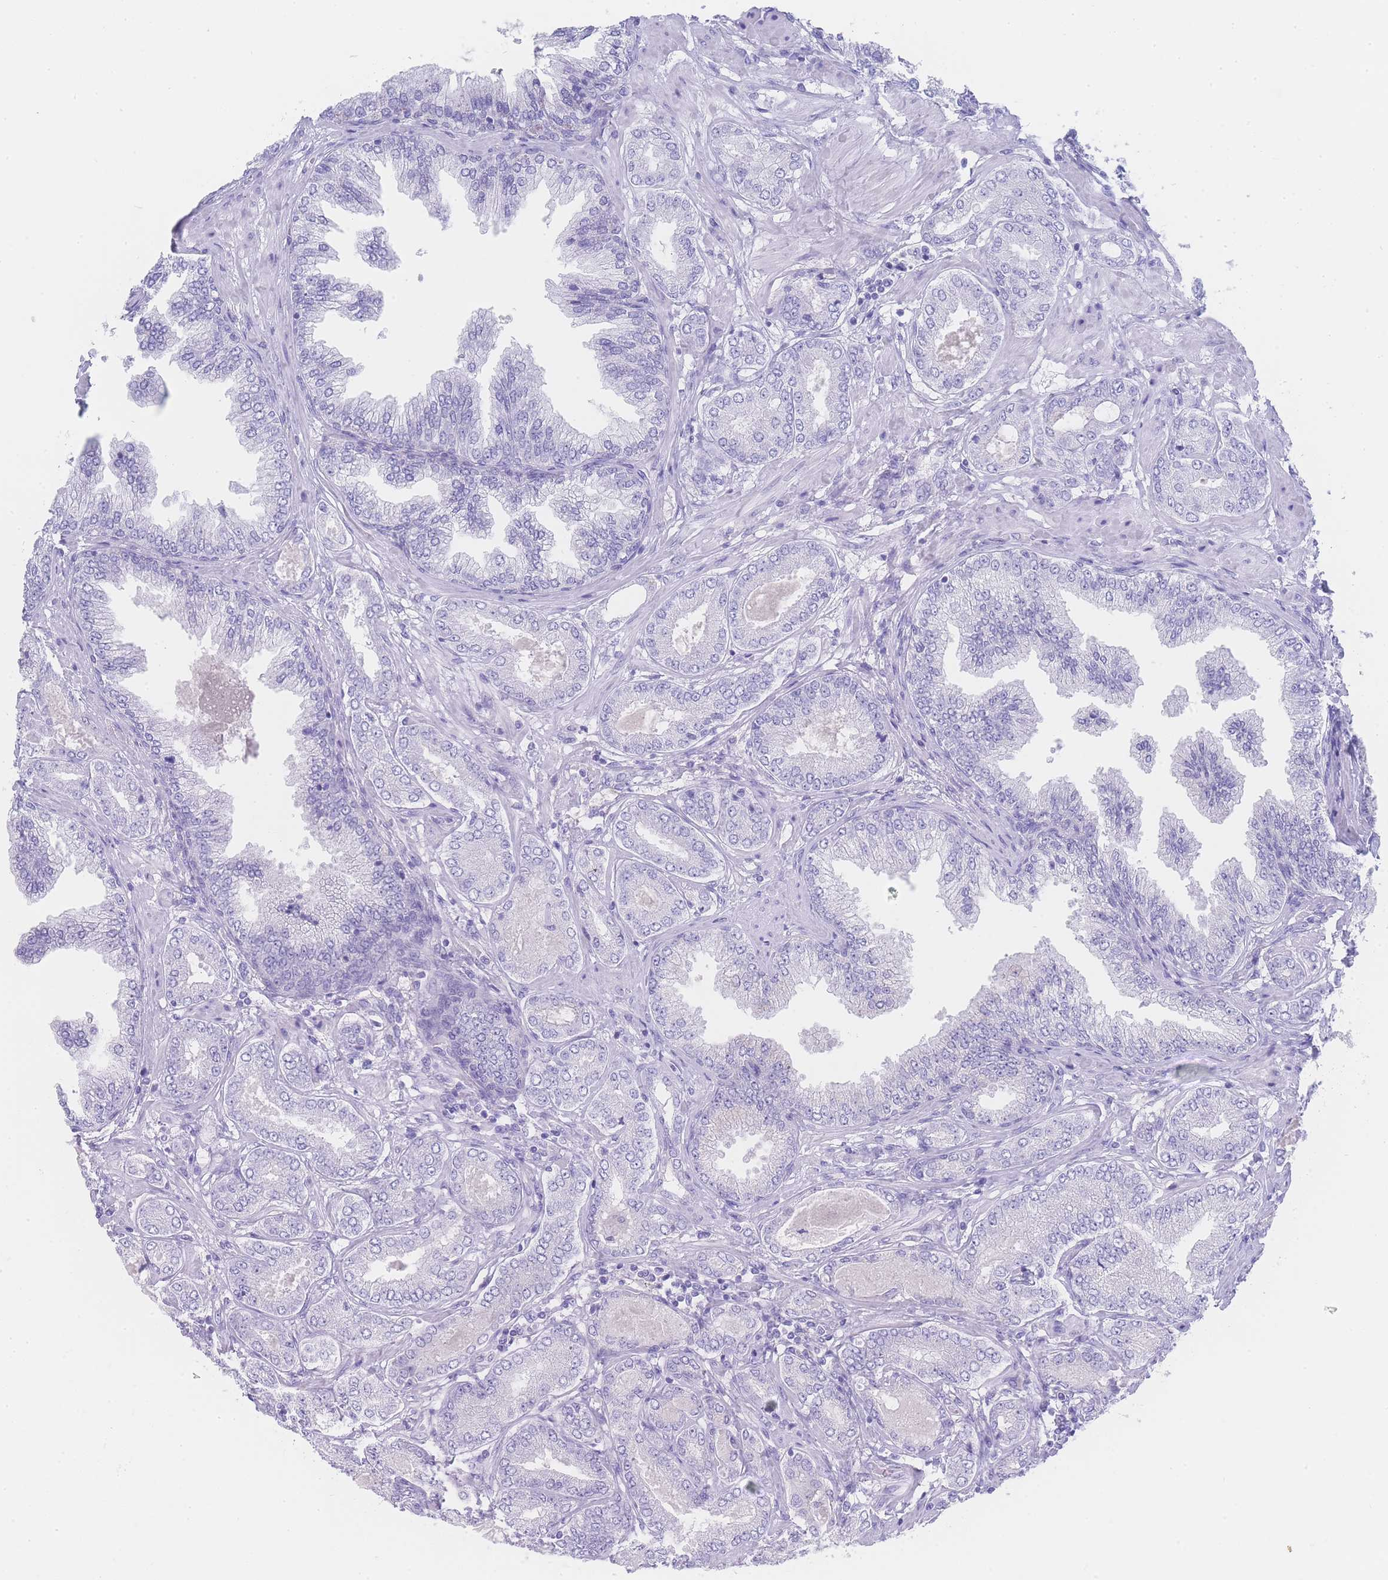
{"staining": {"intensity": "negative", "quantity": "none", "location": "none"}, "tissue": "prostate cancer", "cell_type": "Tumor cells", "image_type": "cancer", "snomed": [{"axis": "morphology", "description": "Adenocarcinoma, Low grade"}, {"axis": "topography", "description": "Prostate"}], "caption": "The photomicrograph reveals no staining of tumor cells in prostate cancer (adenocarcinoma (low-grade)).", "gene": "LZTFL1", "patient": {"sex": "male", "age": 63}}